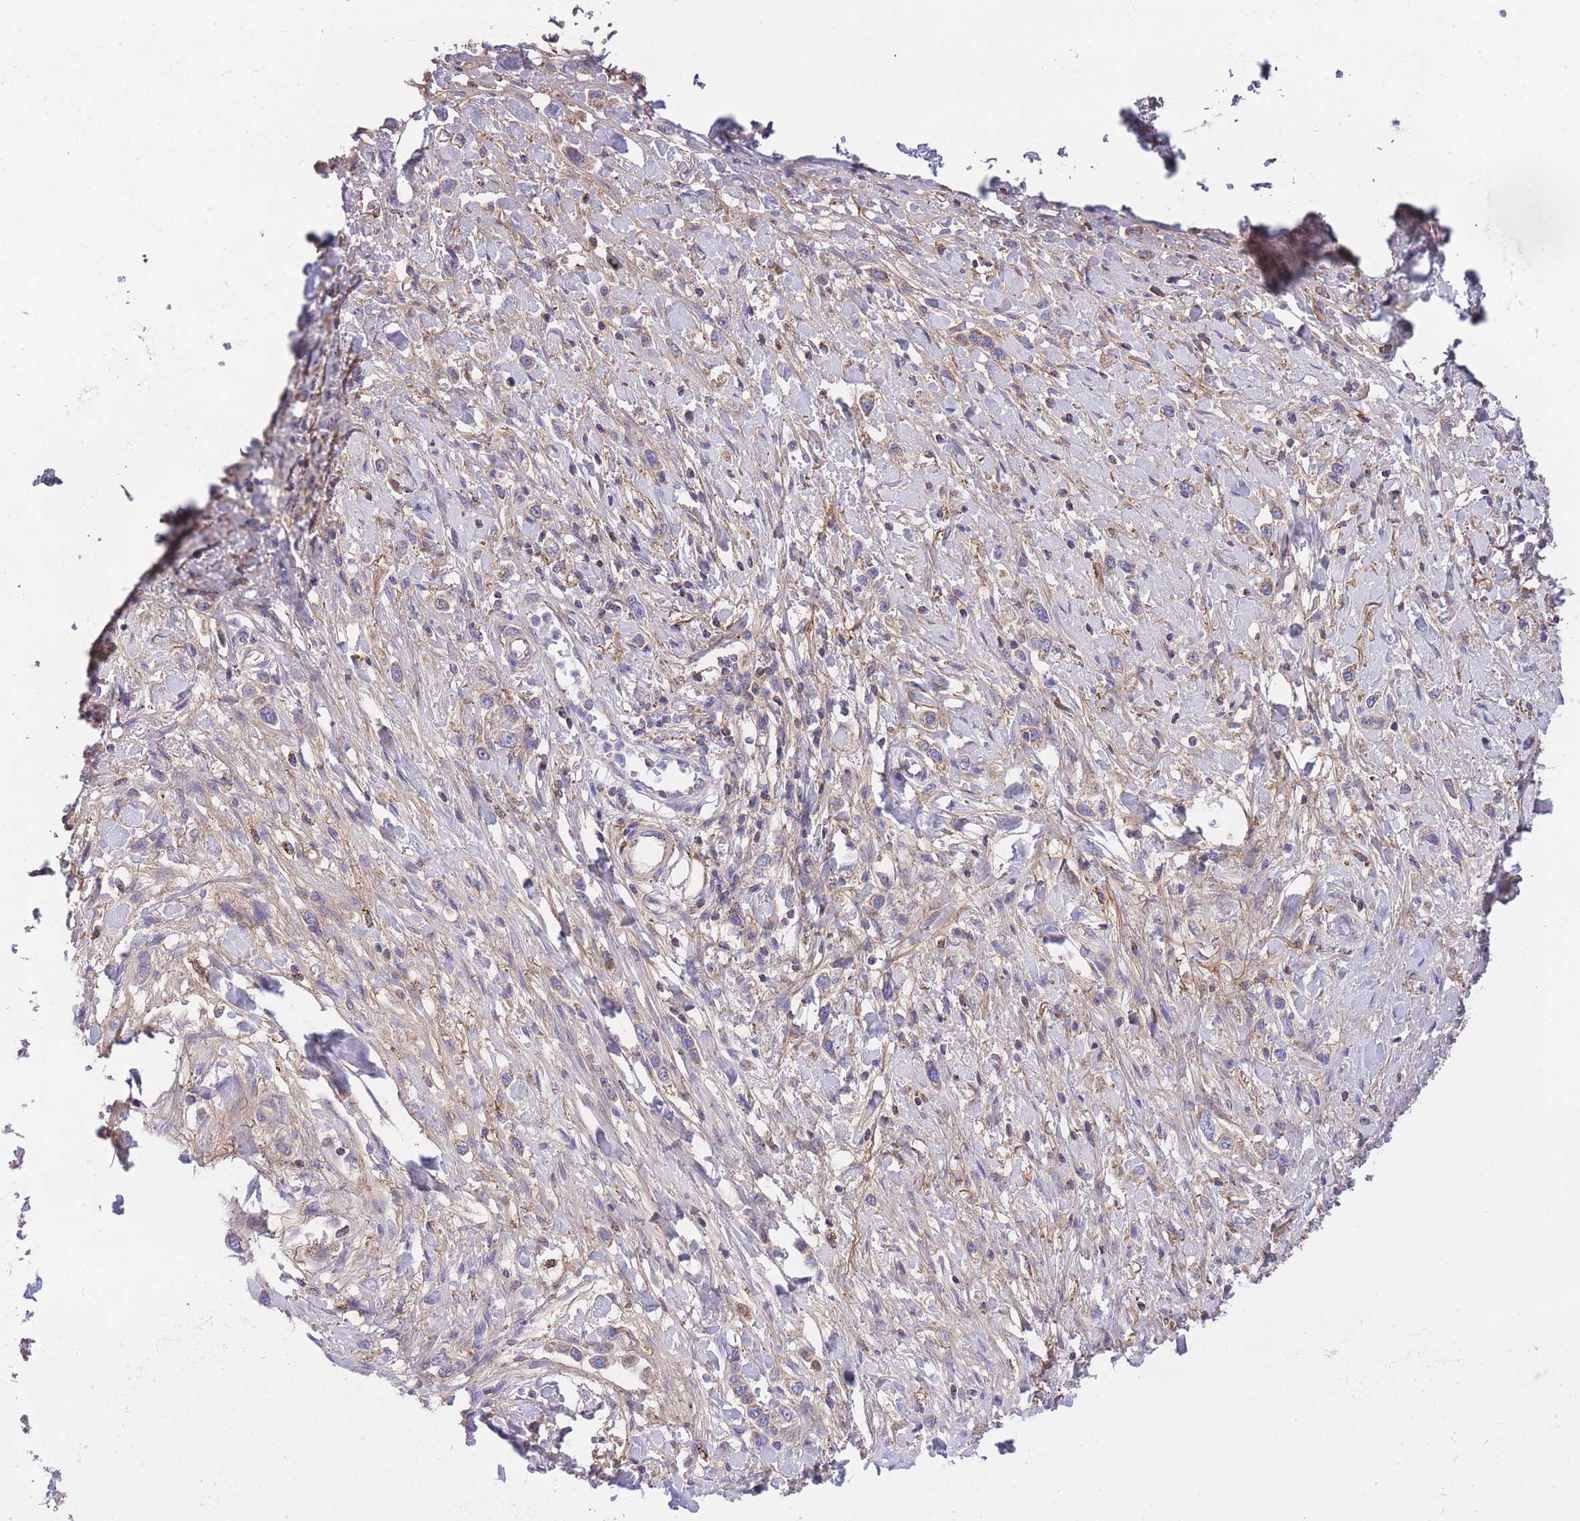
{"staining": {"intensity": "negative", "quantity": "none", "location": "none"}, "tissue": "stomach cancer", "cell_type": "Tumor cells", "image_type": "cancer", "snomed": [{"axis": "morphology", "description": "Adenocarcinoma, NOS"}, {"axis": "topography", "description": "Stomach"}], "caption": "Immunohistochemistry (IHC) image of stomach cancer (adenocarcinoma) stained for a protein (brown), which demonstrates no positivity in tumor cells. The staining is performed using DAB (3,3'-diaminobenzidine) brown chromogen with nuclei counter-stained in using hematoxylin.", "gene": "ST3GAL3", "patient": {"sex": "female", "age": 65}}